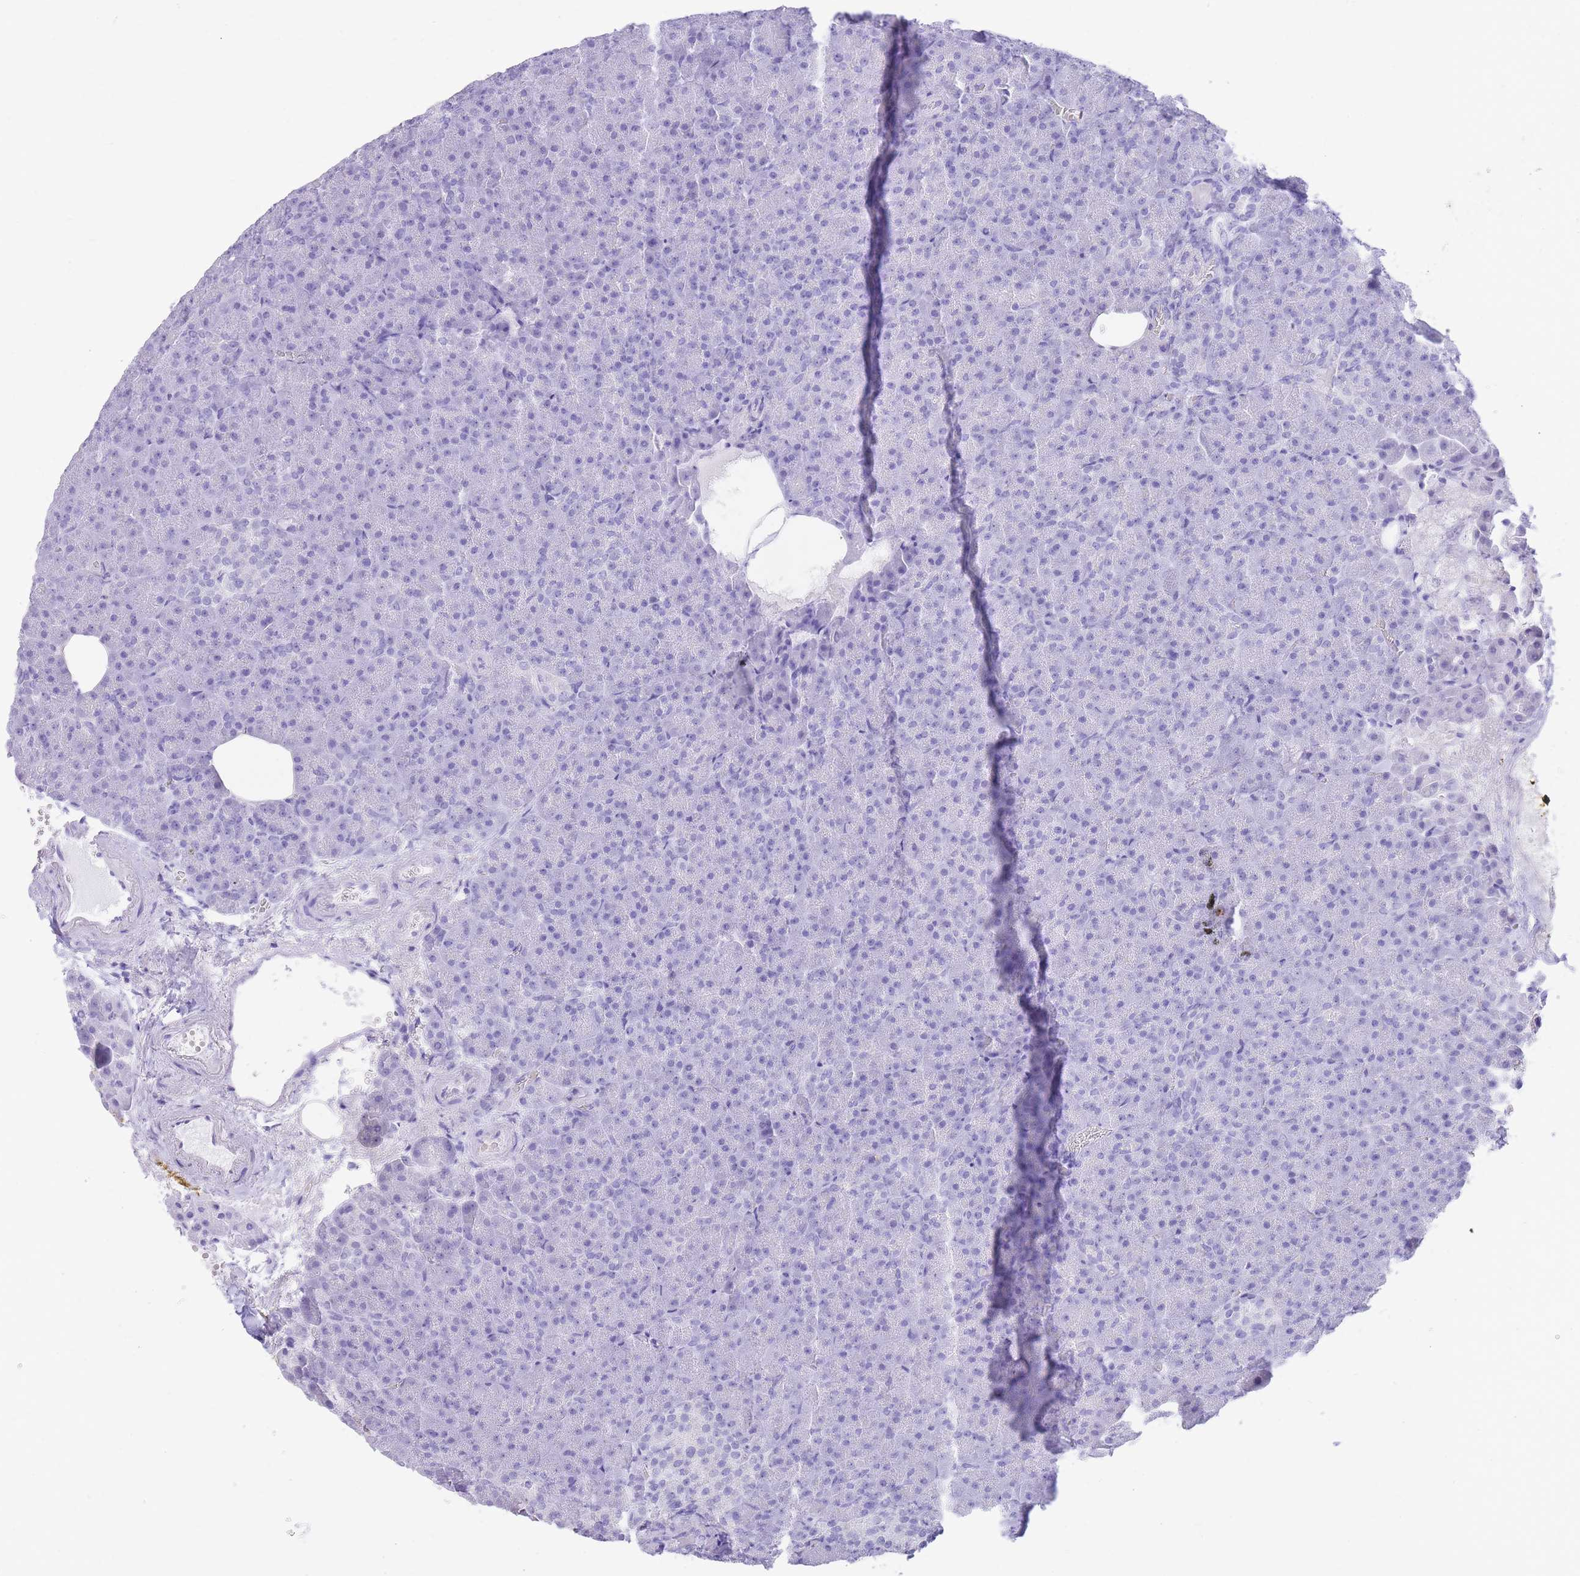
{"staining": {"intensity": "negative", "quantity": "none", "location": "none"}, "tissue": "pancreas", "cell_type": "Exocrine glandular cells", "image_type": "normal", "snomed": [{"axis": "morphology", "description": "Normal tissue, NOS"}, {"axis": "topography", "description": "Pancreas"}], "caption": "Immunohistochemistry (IHC) photomicrograph of unremarkable pancreas stained for a protein (brown), which exhibits no positivity in exocrine glandular cells. Nuclei are stained in blue.", "gene": "ELOA2", "patient": {"sex": "female", "age": 74}}